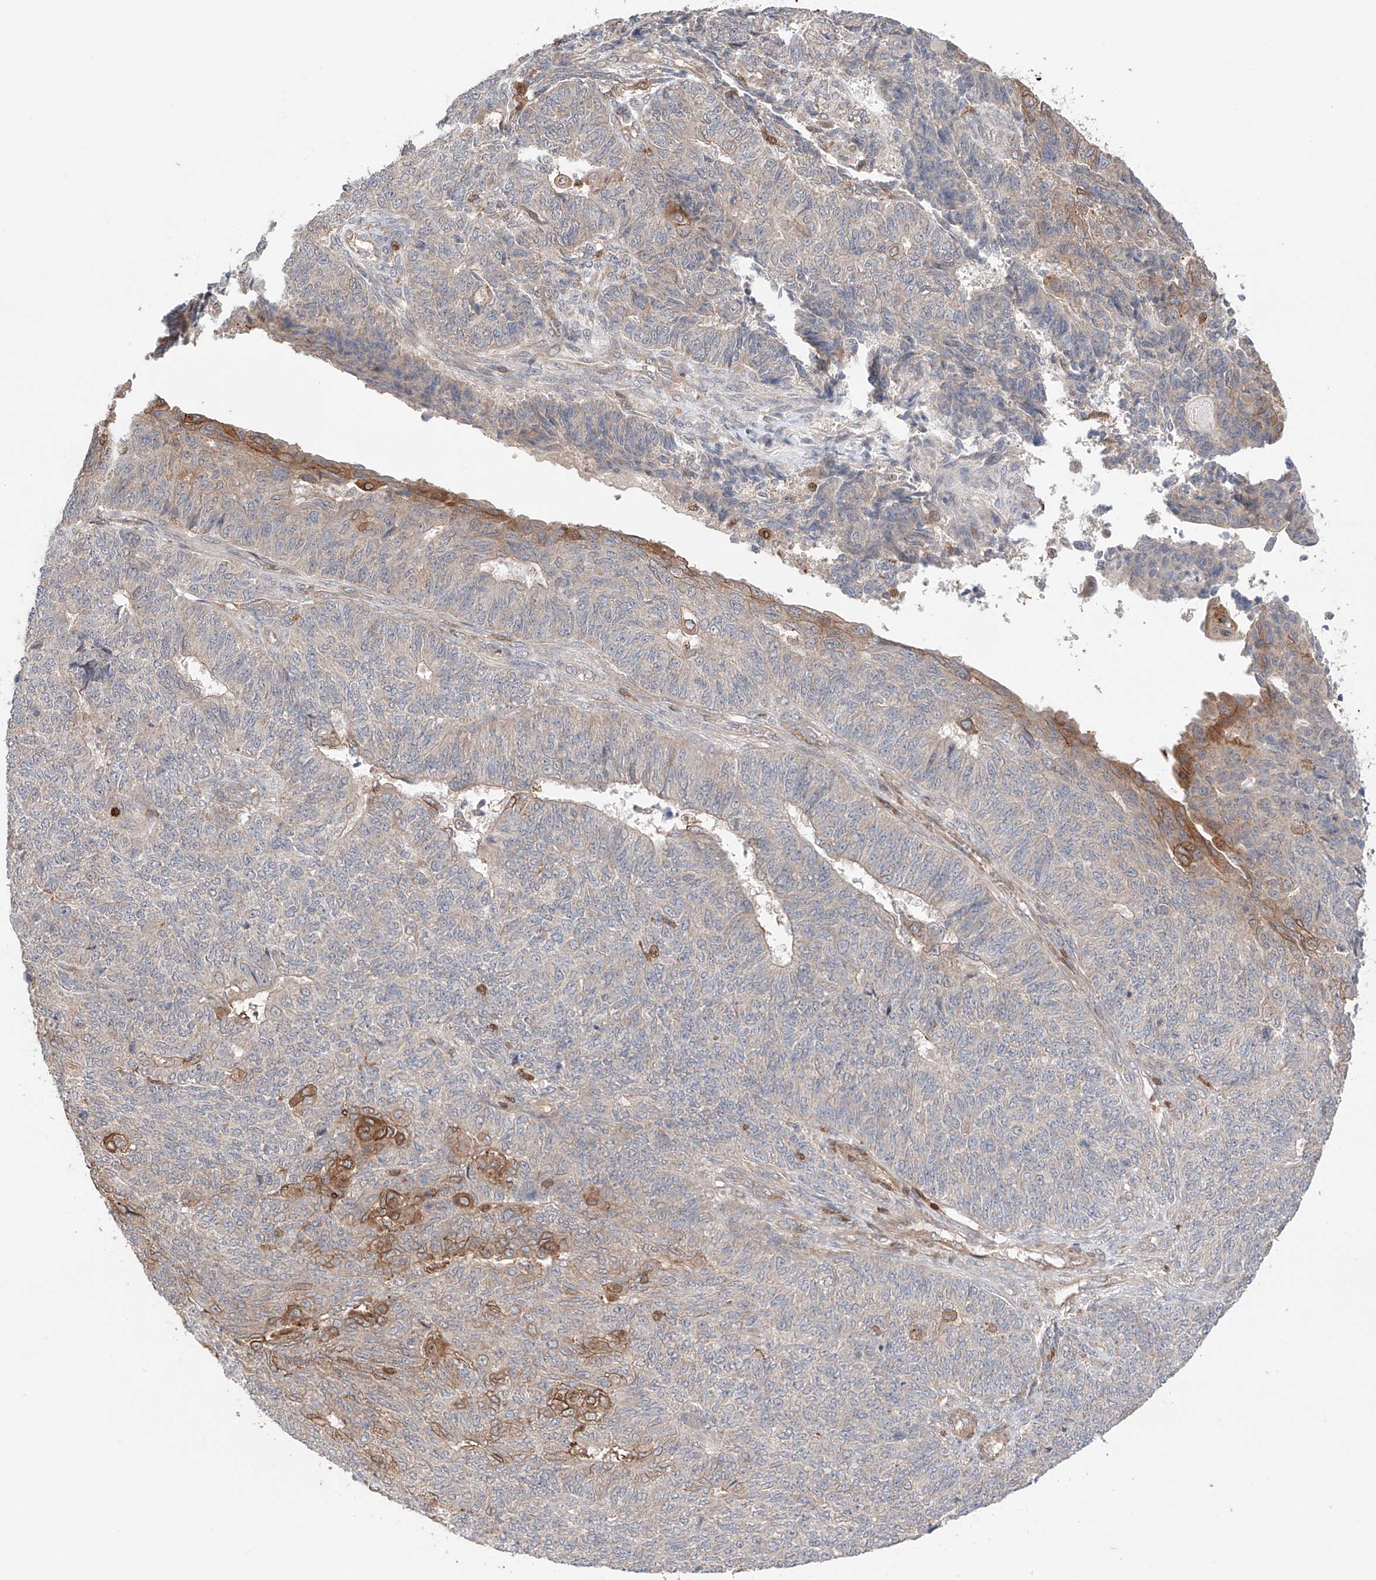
{"staining": {"intensity": "moderate", "quantity": "<25%", "location": "cytoplasmic/membranous"}, "tissue": "endometrial cancer", "cell_type": "Tumor cells", "image_type": "cancer", "snomed": [{"axis": "morphology", "description": "Adenocarcinoma, NOS"}, {"axis": "topography", "description": "Endometrium"}], "caption": "Protein positivity by immunohistochemistry (IHC) shows moderate cytoplasmic/membranous staining in approximately <25% of tumor cells in adenocarcinoma (endometrial).", "gene": "IGSF22", "patient": {"sex": "female", "age": 32}}